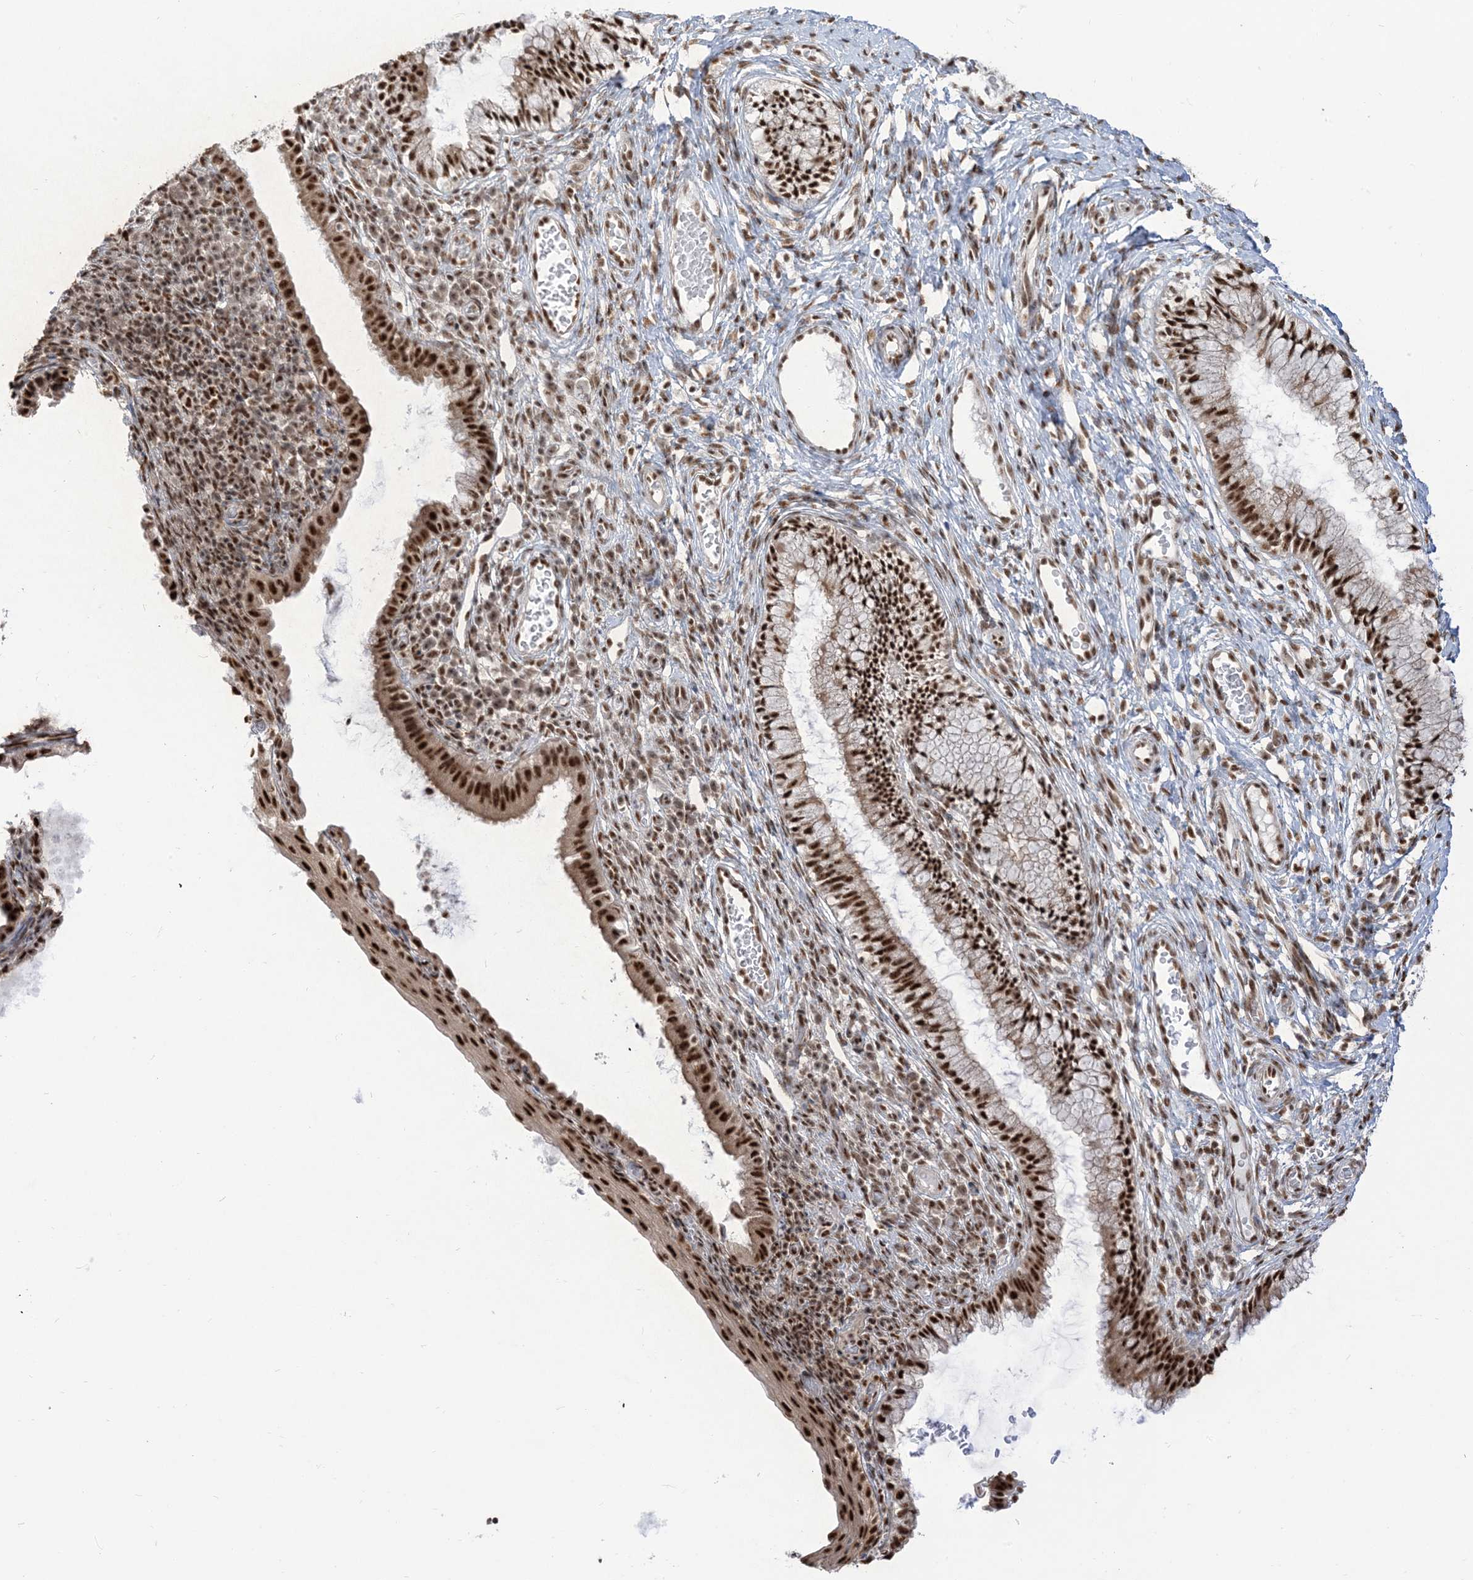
{"staining": {"intensity": "strong", "quantity": ">75%", "location": "nuclear"}, "tissue": "cervix", "cell_type": "Glandular cells", "image_type": "normal", "snomed": [{"axis": "morphology", "description": "Normal tissue, NOS"}, {"axis": "topography", "description": "Cervix"}], "caption": "Immunohistochemistry (IHC) (DAB (3,3'-diaminobenzidine)) staining of unremarkable cervix demonstrates strong nuclear protein positivity in approximately >75% of glandular cells.", "gene": "ARGLU1", "patient": {"sex": "female", "age": 27}}